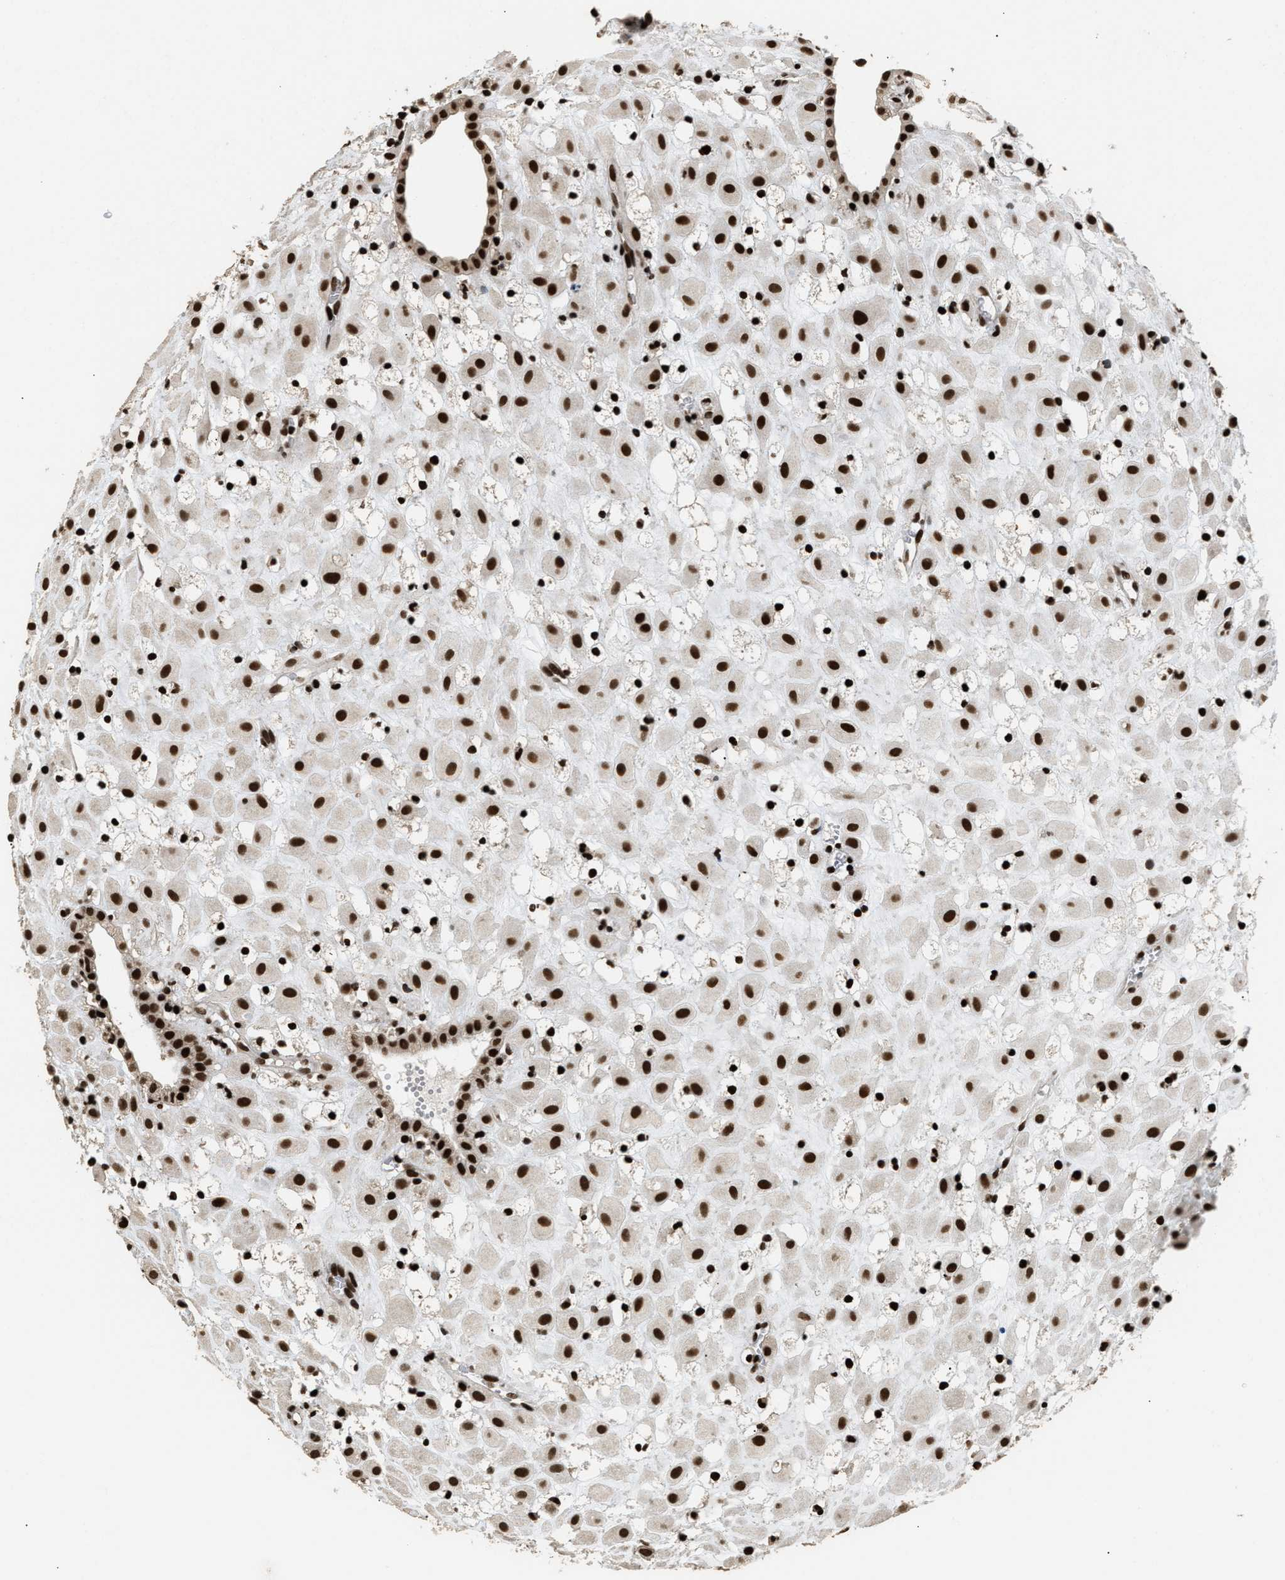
{"staining": {"intensity": "strong", "quantity": ">75%", "location": "nuclear"}, "tissue": "placenta", "cell_type": "Decidual cells", "image_type": "normal", "snomed": [{"axis": "morphology", "description": "Normal tissue, NOS"}, {"axis": "topography", "description": "Placenta"}], "caption": "This is a histology image of IHC staining of benign placenta, which shows strong expression in the nuclear of decidual cells.", "gene": "RAD21", "patient": {"sex": "female", "age": 18}}